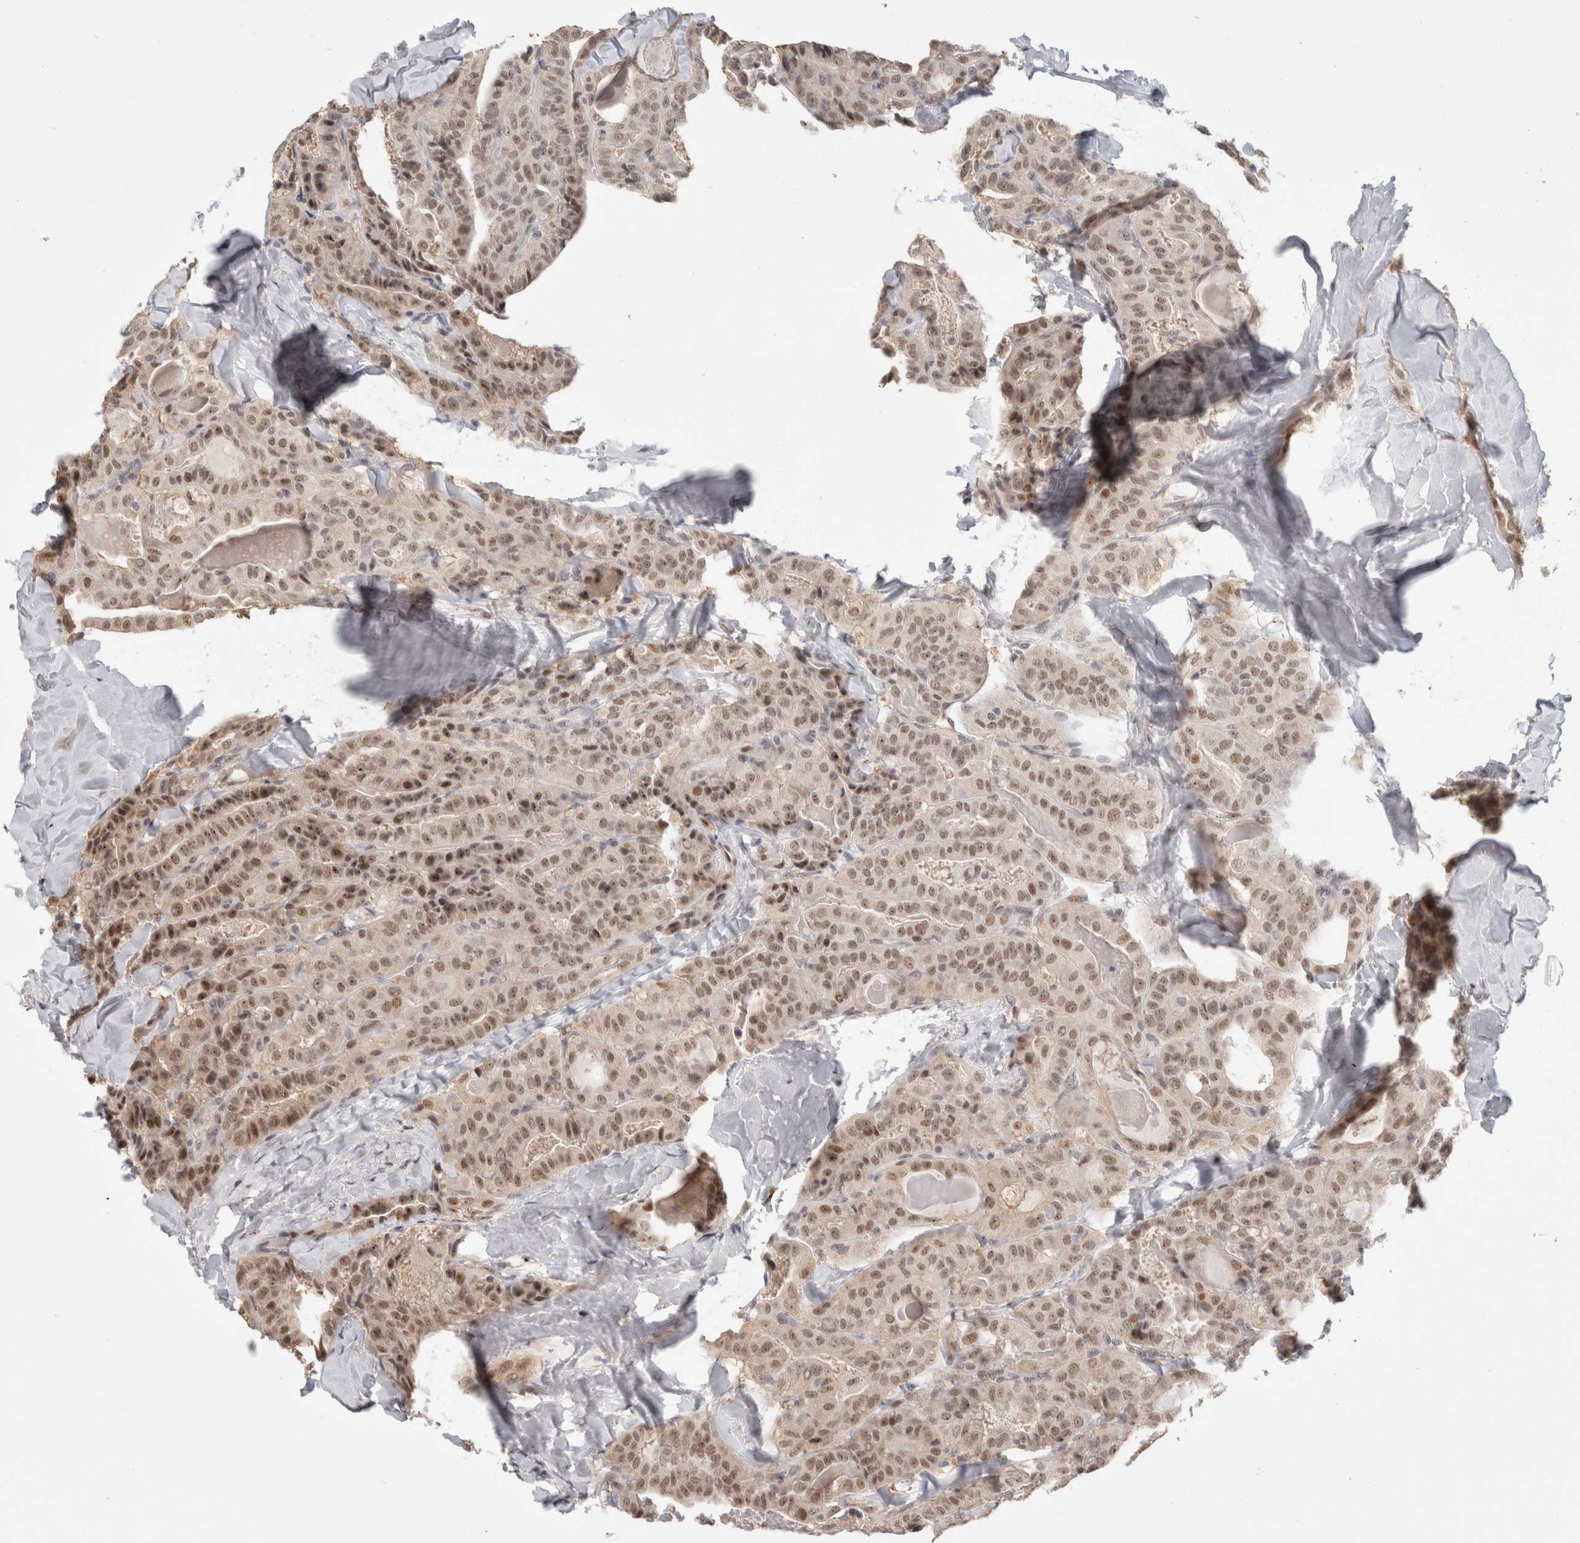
{"staining": {"intensity": "moderate", "quantity": ">75%", "location": "nuclear"}, "tissue": "thyroid cancer", "cell_type": "Tumor cells", "image_type": "cancer", "snomed": [{"axis": "morphology", "description": "Papillary adenocarcinoma, NOS"}, {"axis": "topography", "description": "Thyroid gland"}], "caption": "Moderate nuclear positivity for a protein is appreciated in about >75% of tumor cells of thyroid cancer (papillary adenocarcinoma) using immunohistochemistry.", "gene": "SENP6", "patient": {"sex": "male", "age": 77}}